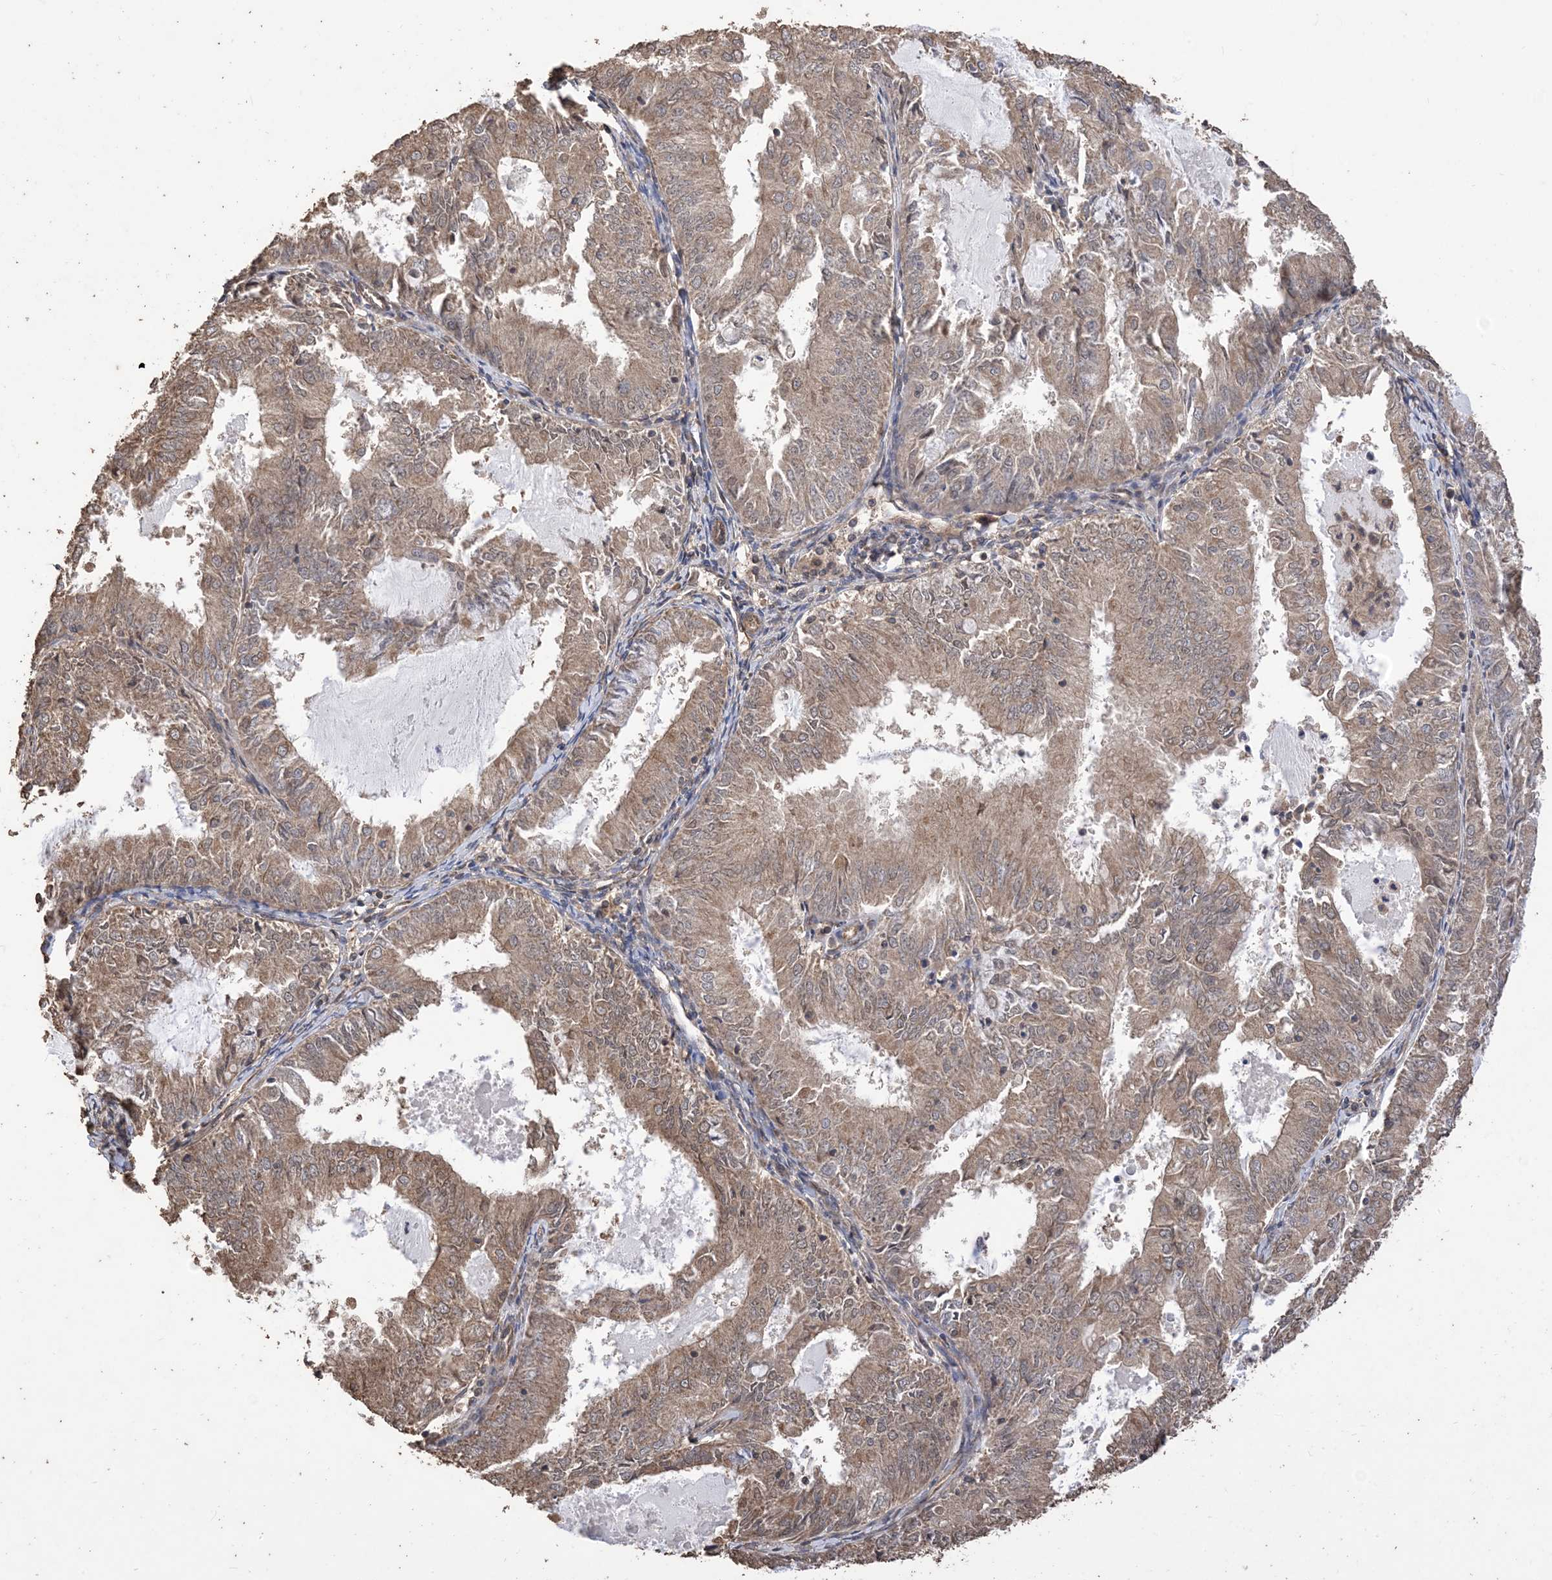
{"staining": {"intensity": "moderate", "quantity": ">75%", "location": "cytoplasmic/membranous"}, "tissue": "endometrial cancer", "cell_type": "Tumor cells", "image_type": "cancer", "snomed": [{"axis": "morphology", "description": "Adenocarcinoma, NOS"}, {"axis": "topography", "description": "Endometrium"}], "caption": "IHC staining of endometrial cancer, which exhibits medium levels of moderate cytoplasmic/membranous positivity in approximately >75% of tumor cells indicating moderate cytoplasmic/membranous protein expression. The staining was performed using DAB (3,3'-diaminobenzidine) (brown) for protein detection and nuclei were counterstained in hematoxylin (blue).", "gene": "ZKSCAN5", "patient": {"sex": "female", "age": 57}}